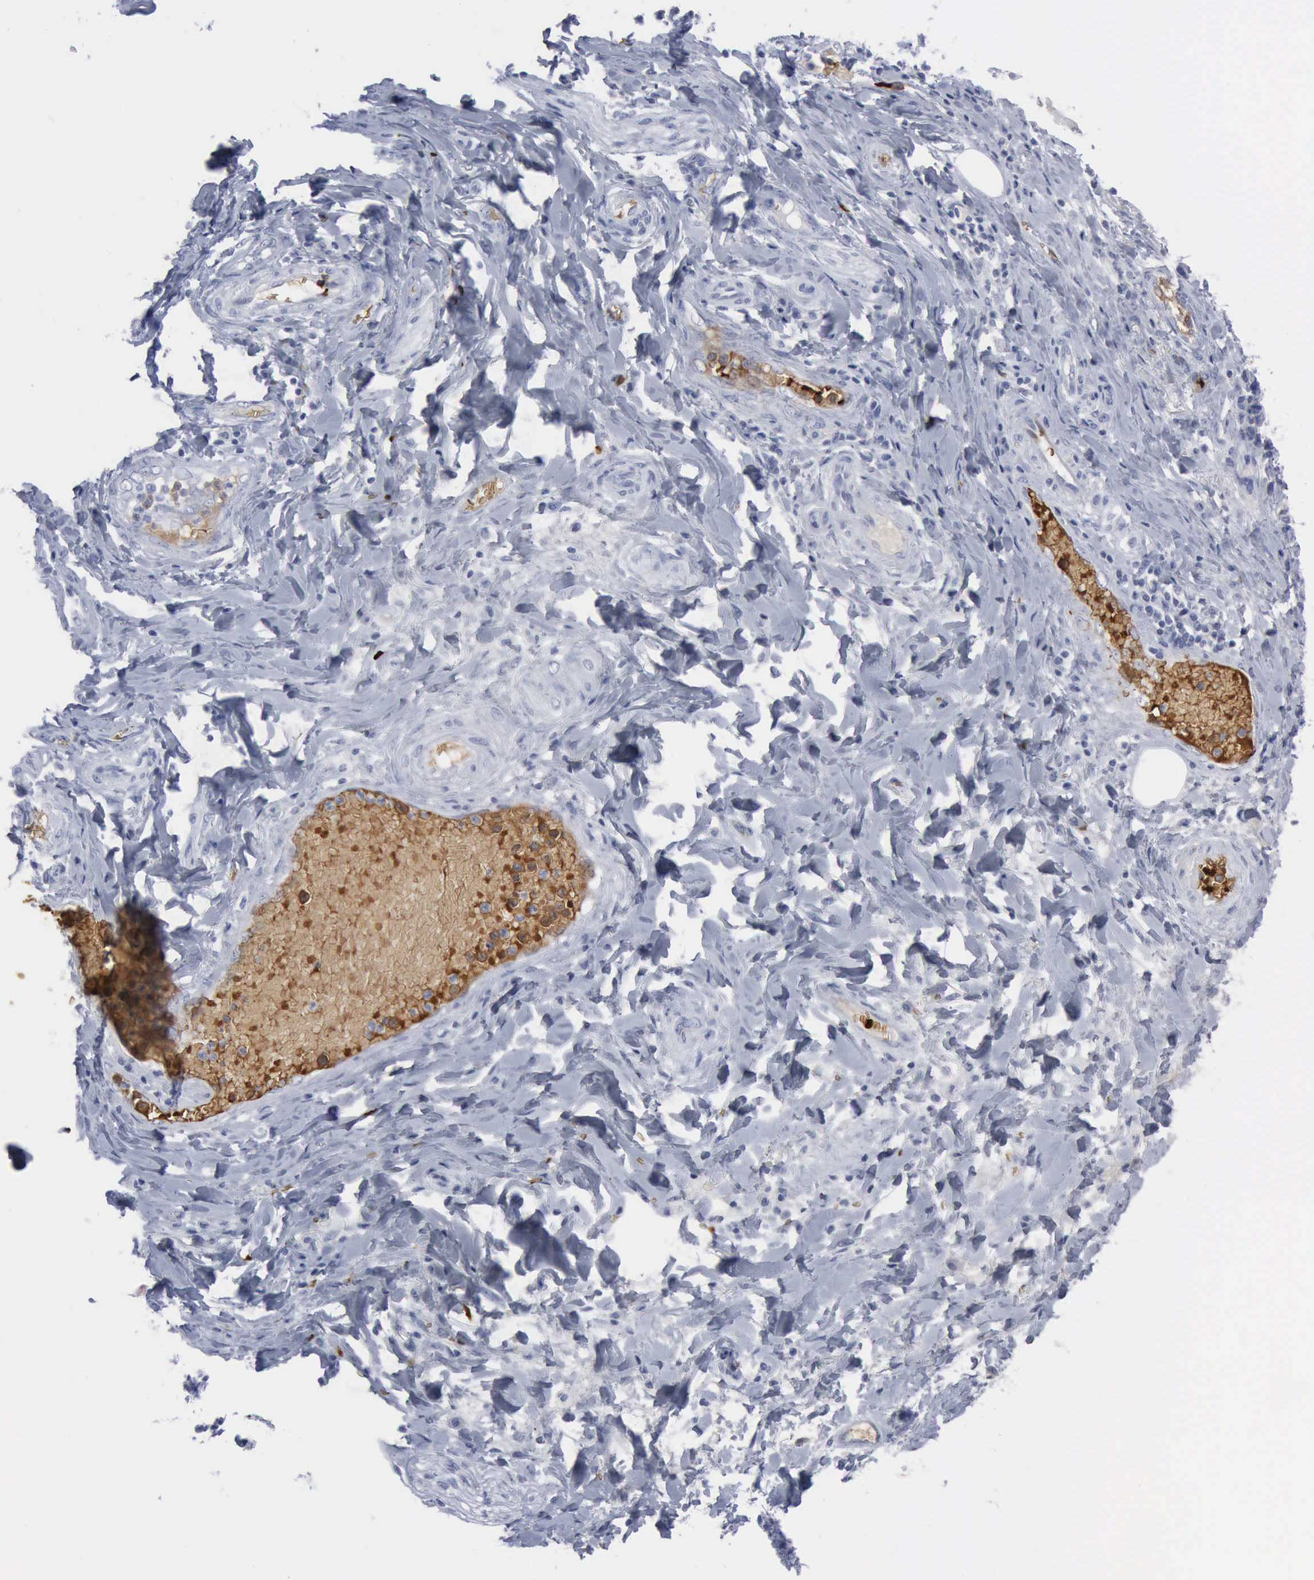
{"staining": {"intensity": "negative", "quantity": "none", "location": "none"}, "tissue": "stomach cancer", "cell_type": "Tumor cells", "image_type": "cancer", "snomed": [{"axis": "morphology", "description": "Adenocarcinoma, NOS"}, {"axis": "topography", "description": "Stomach, upper"}], "caption": "DAB (3,3'-diaminobenzidine) immunohistochemical staining of stomach adenocarcinoma shows no significant positivity in tumor cells. (DAB (3,3'-diaminobenzidine) immunohistochemistry, high magnification).", "gene": "TGFB1", "patient": {"sex": "male", "age": 71}}